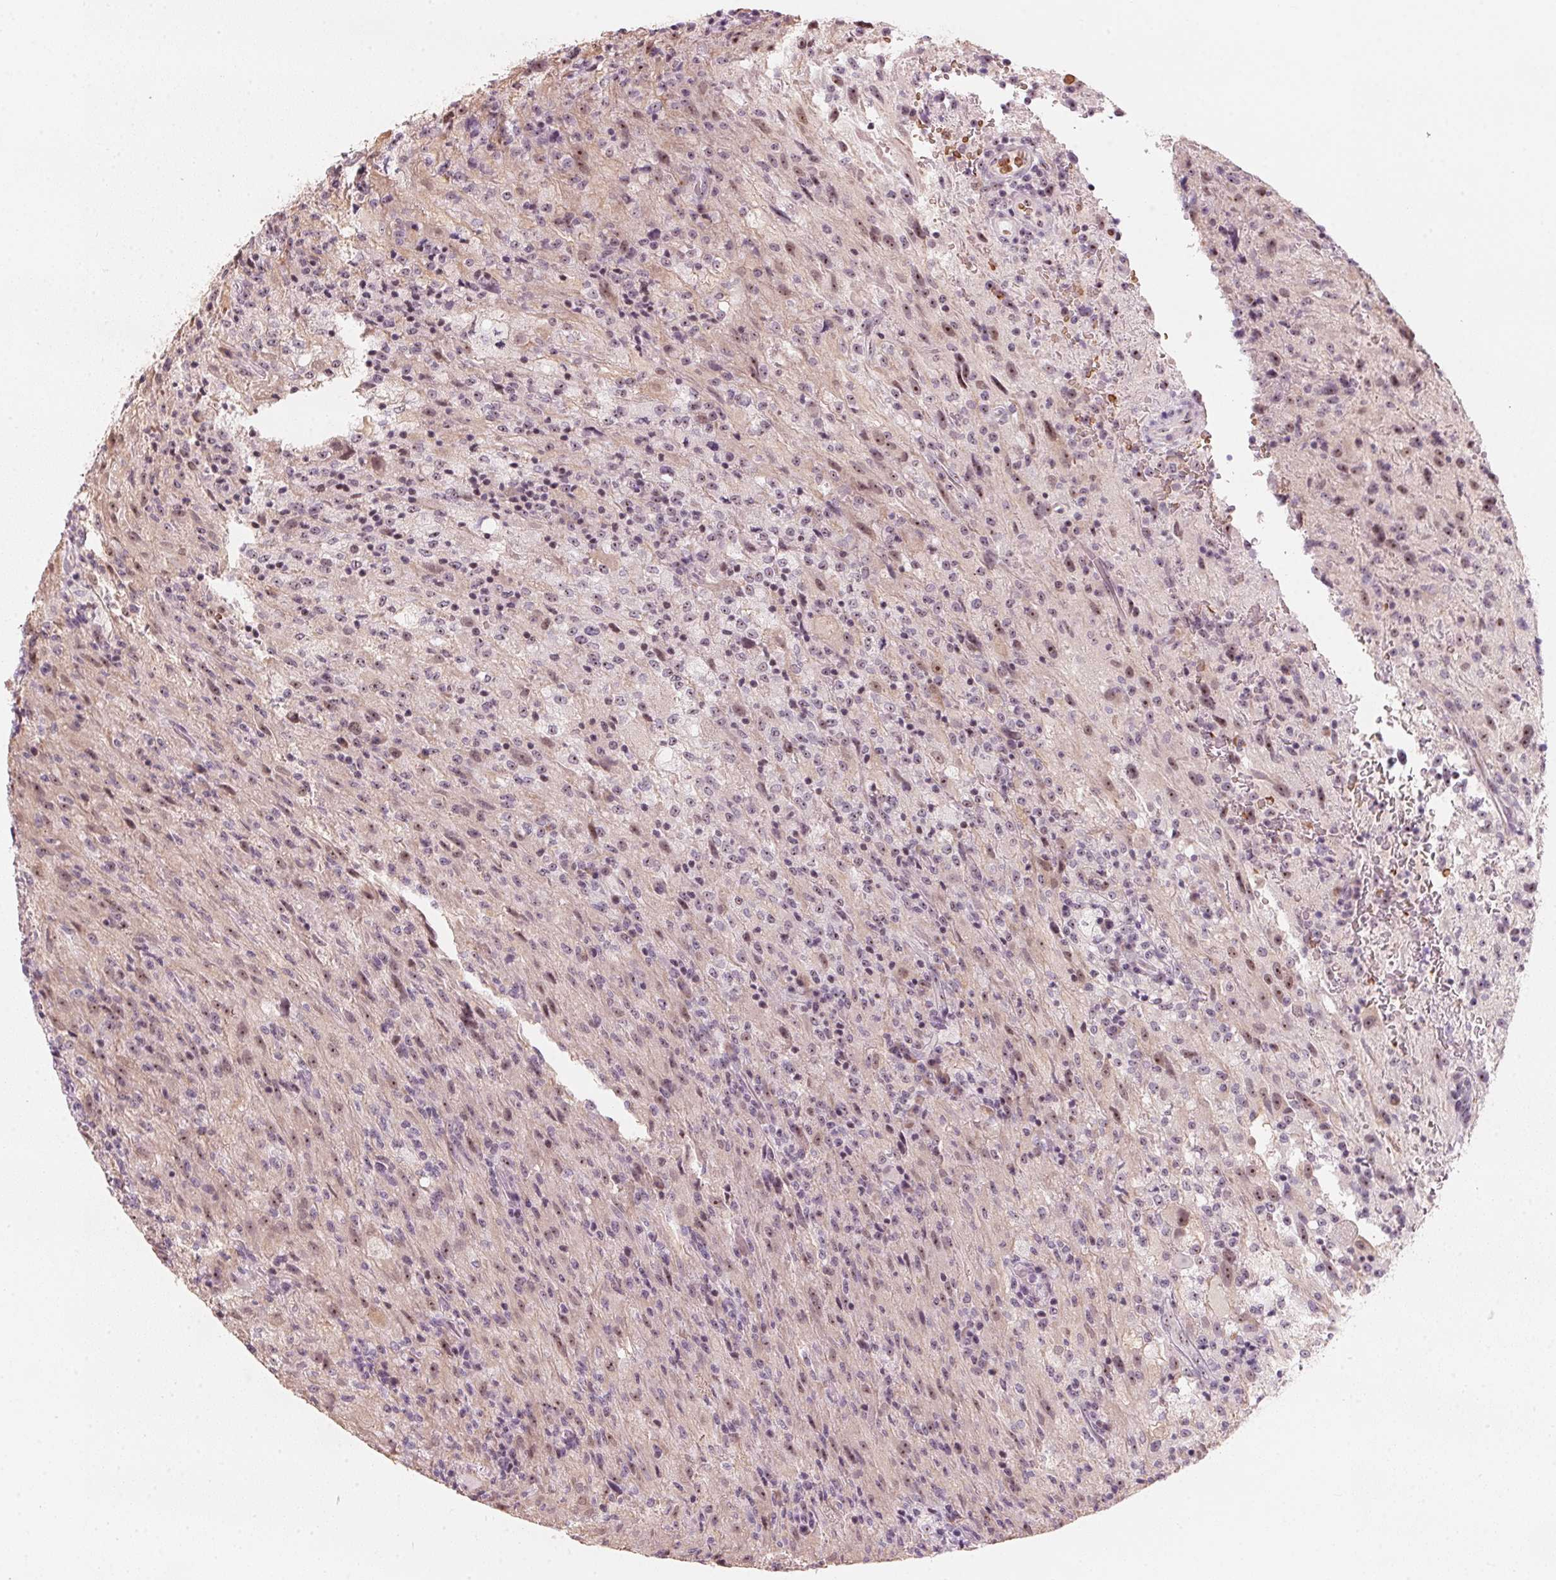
{"staining": {"intensity": "moderate", "quantity": ">75%", "location": "nuclear"}, "tissue": "glioma", "cell_type": "Tumor cells", "image_type": "cancer", "snomed": [{"axis": "morphology", "description": "Glioma, malignant, High grade"}, {"axis": "topography", "description": "Brain"}], "caption": "Immunohistochemical staining of human glioma reveals medium levels of moderate nuclear staining in approximately >75% of tumor cells.", "gene": "DNTTIP2", "patient": {"sex": "male", "age": 68}}